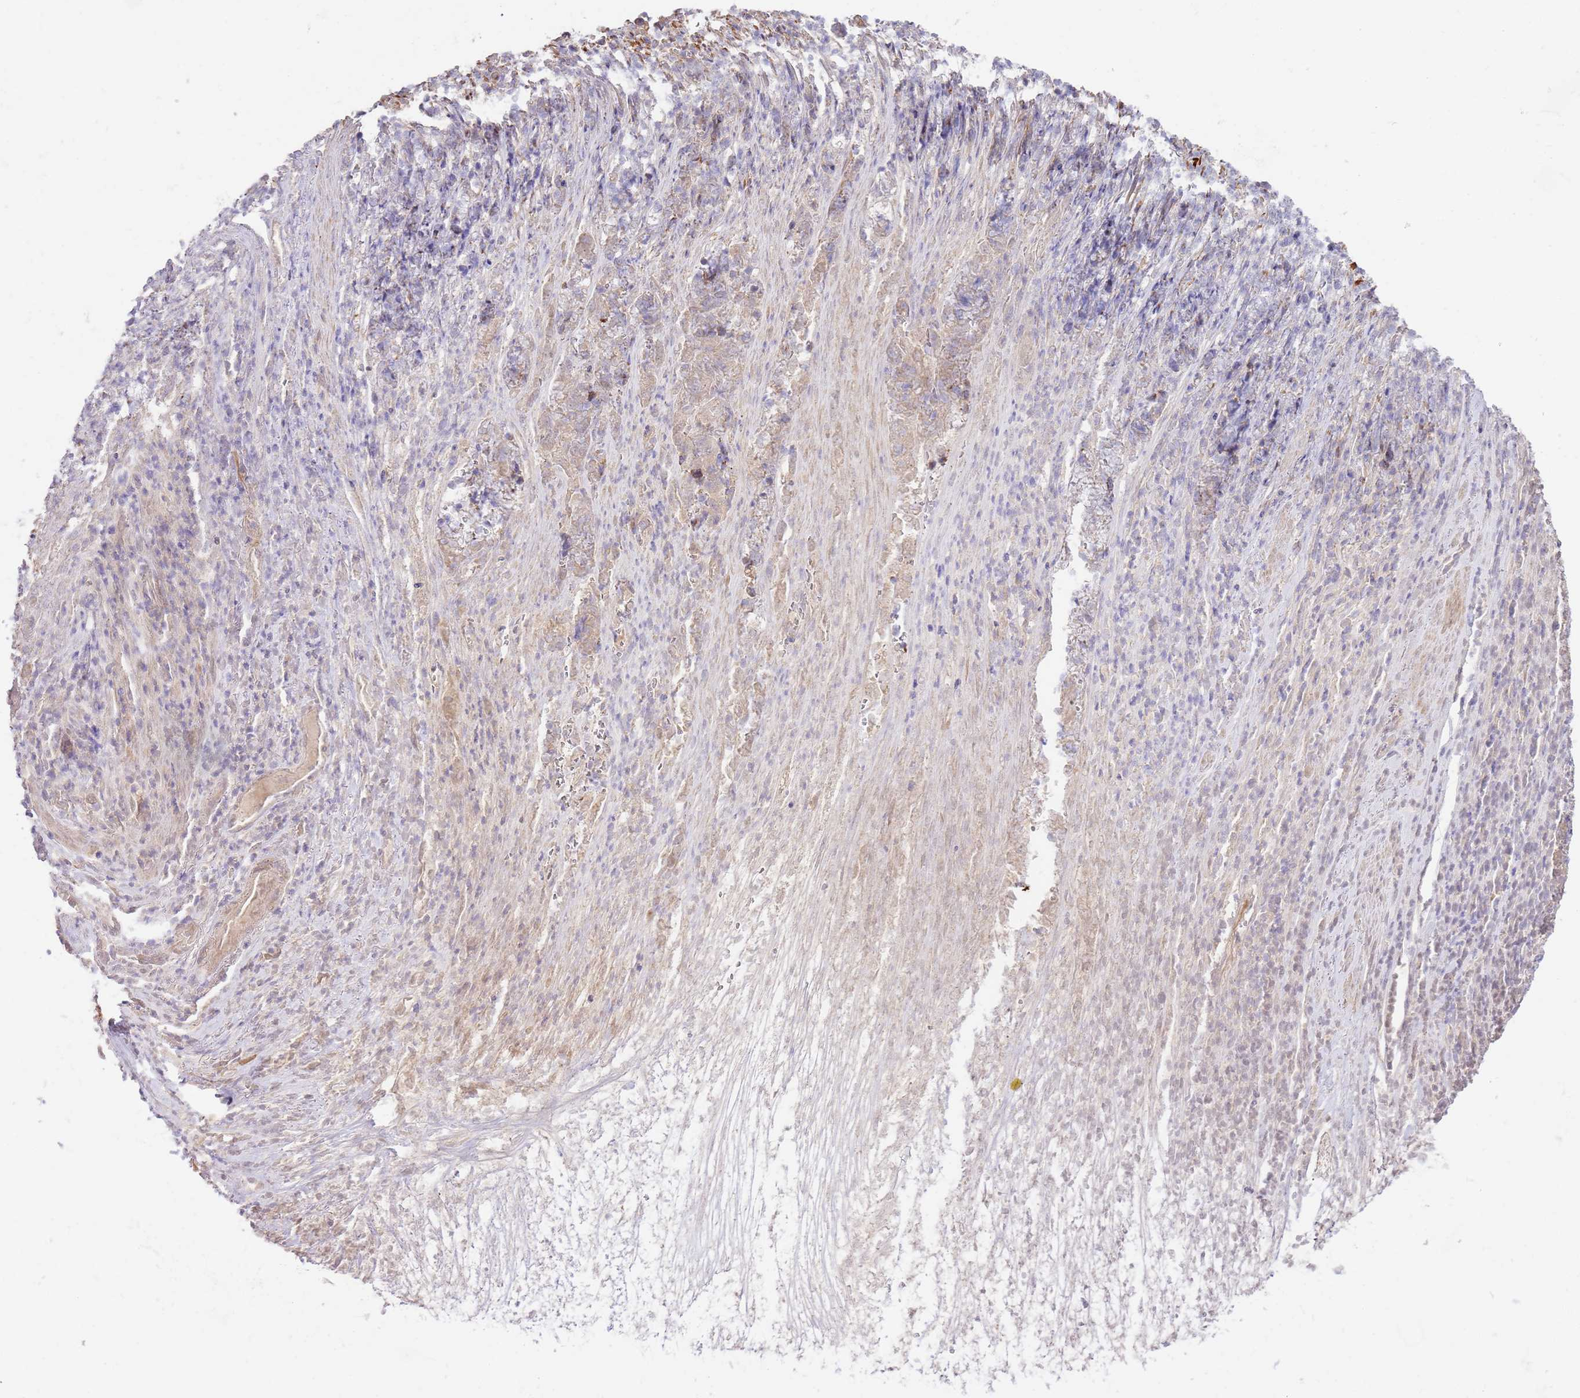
{"staining": {"intensity": "weak", "quantity": "25%-75%", "location": "cytoplasmic/membranous"}, "tissue": "stomach cancer", "cell_type": "Tumor cells", "image_type": "cancer", "snomed": [{"axis": "morphology", "description": "Normal tissue, NOS"}, {"axis": "morphology", "description": "Adenocarcinoma, NOS"}, {"axis": "topography", "description": "Stomach"}], "caption": "Stomach cancer (adenocarcinoma) was stained to show a protein in brown. There is low levels of weak cytoplasmic/membranous positivity in approximately 25%-75% of tumor cells.", "gene": "GAREM1", "patient": {"sex": "female", "age": 79}}